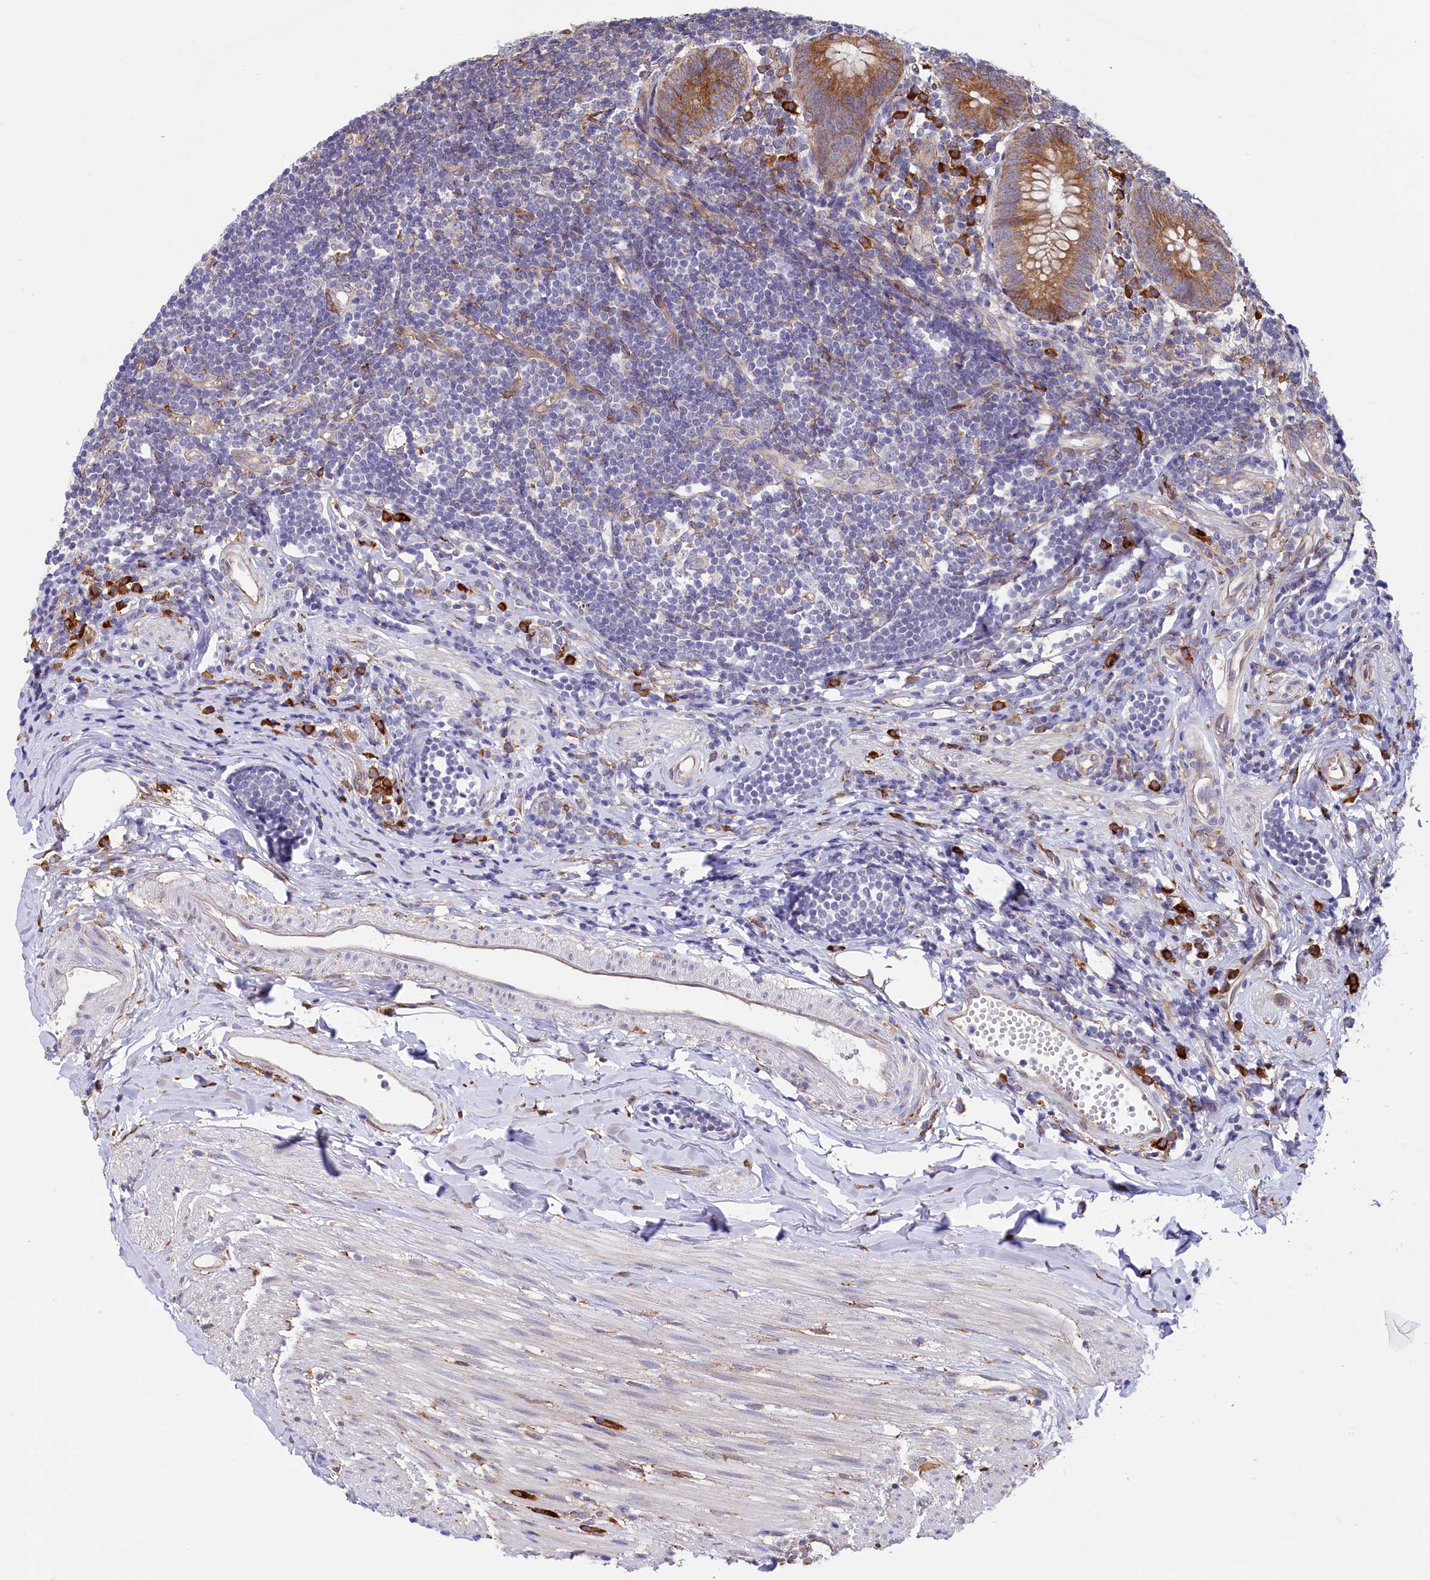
{"staining": {"intensity": "moderate", "quantity": ">75%", "location": "cytoplasmic/membranous"}, "tissue": "appendix", "cell_type": "Glandular cells", "image_type": "normal", "snomed": [{"axis": "morphology", "description": "Normal tissue, NOS"}, {"axis": "topography", "description": "Appendix"}], "caption": "Approximately >75% of glandular cells in benign appendix show moderate cytoplasmic/membranous protein expression as visualized by brown immunohistochemical staining.", "gene": "CHID1", "patient": {"sex": "female", "age": 54}}